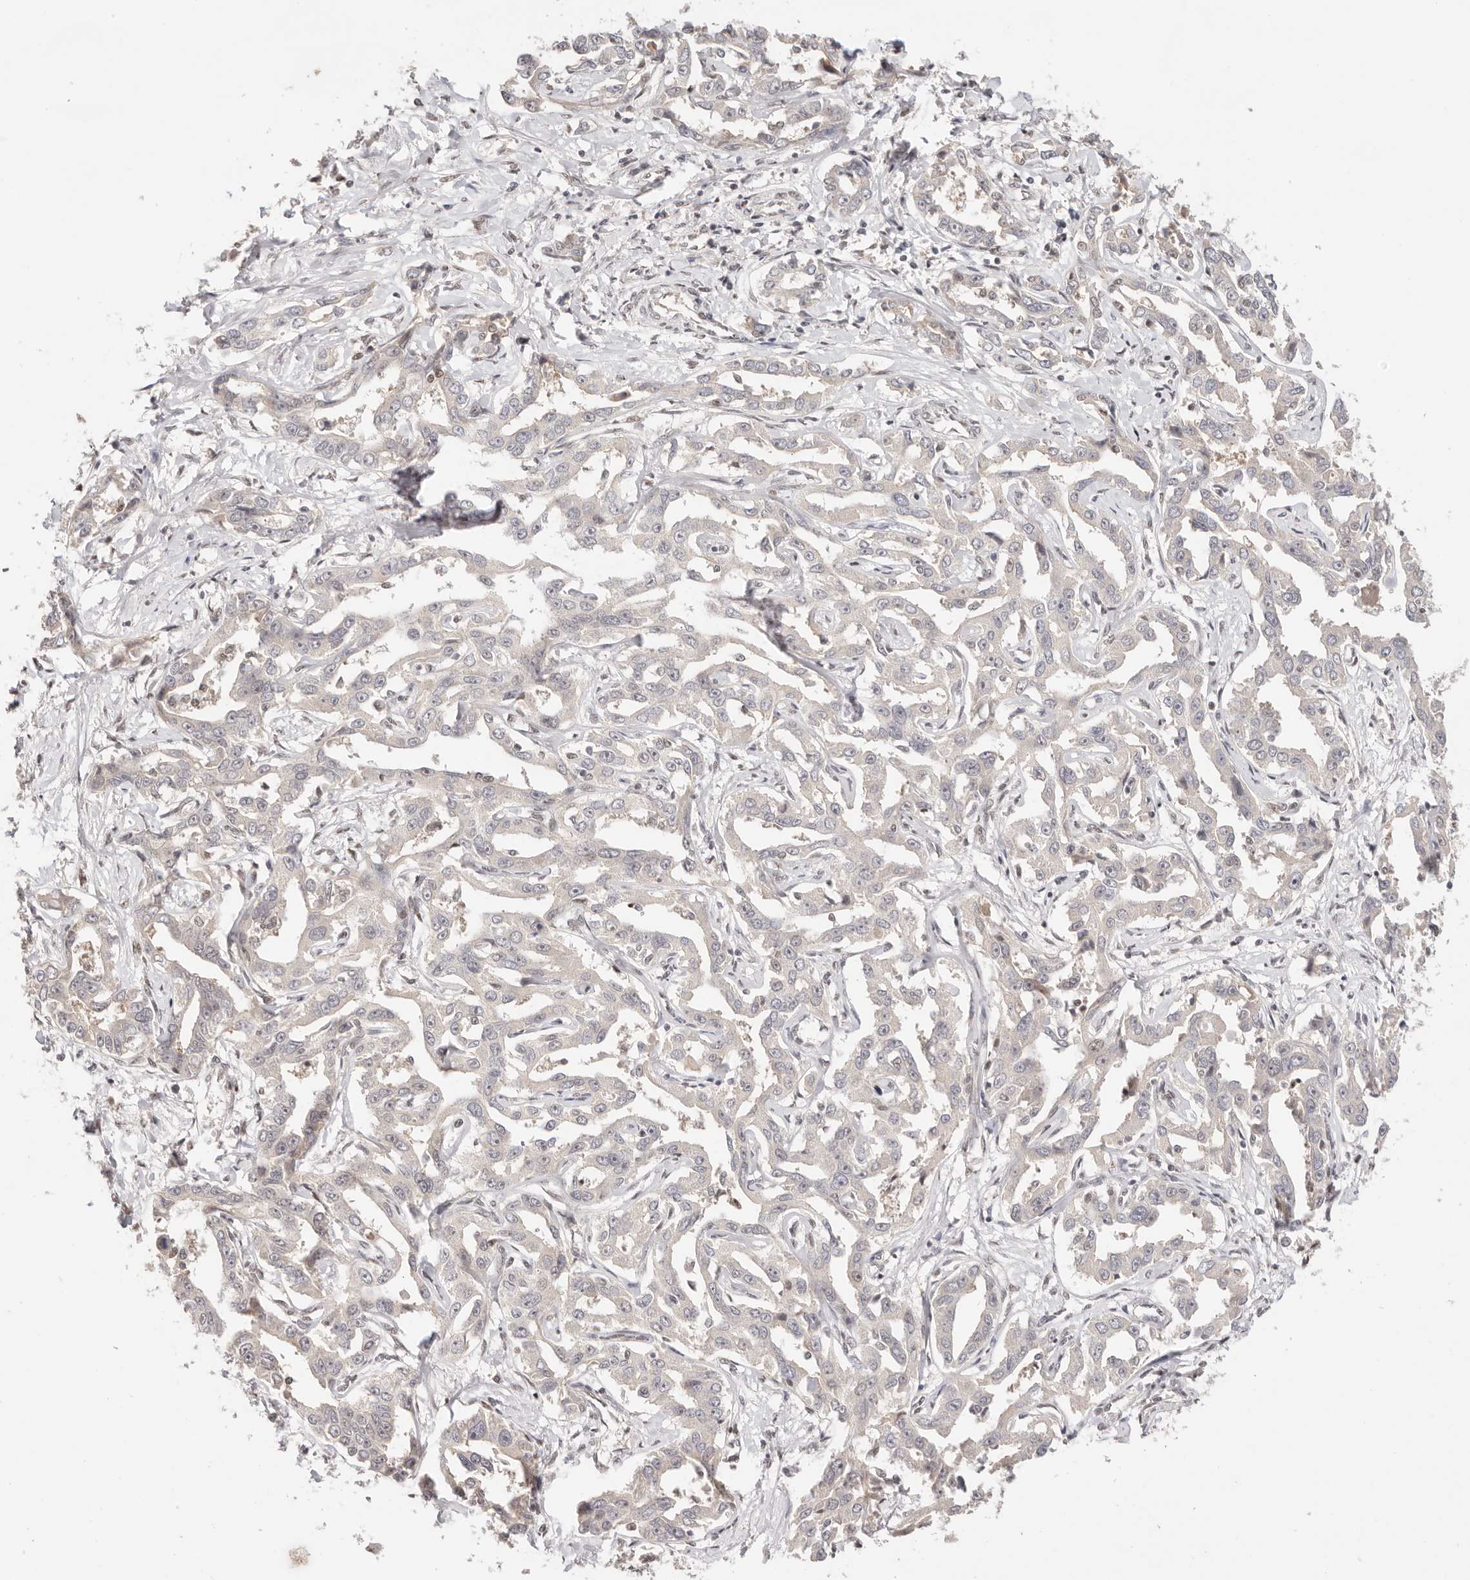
{"staining": {"intensity": "negative", "quantity": "none", "location": "none"}, "tissue": "liver cancer", "cell_type": "Tumor cells", "image_type": "cancer", "snomed": [{"axis": "morphology", "description": "Cholangiocarcinoma"}, {"axis": "topography", "description": "Liver"}], "caption": "An immunohistochemistry (IHC) photomicrograph of cholangiocarcinoma (liver) is shown. There is no staining in tumor cells of cholangiocarcinoma (liver). (Brightfield microscopy of DAB (3,3'-diaminobenzidine) immunohistochemistry (IHC) at high magnification).", "gene": "RFC3", "patient": {"sex": "male", "age": 59}}